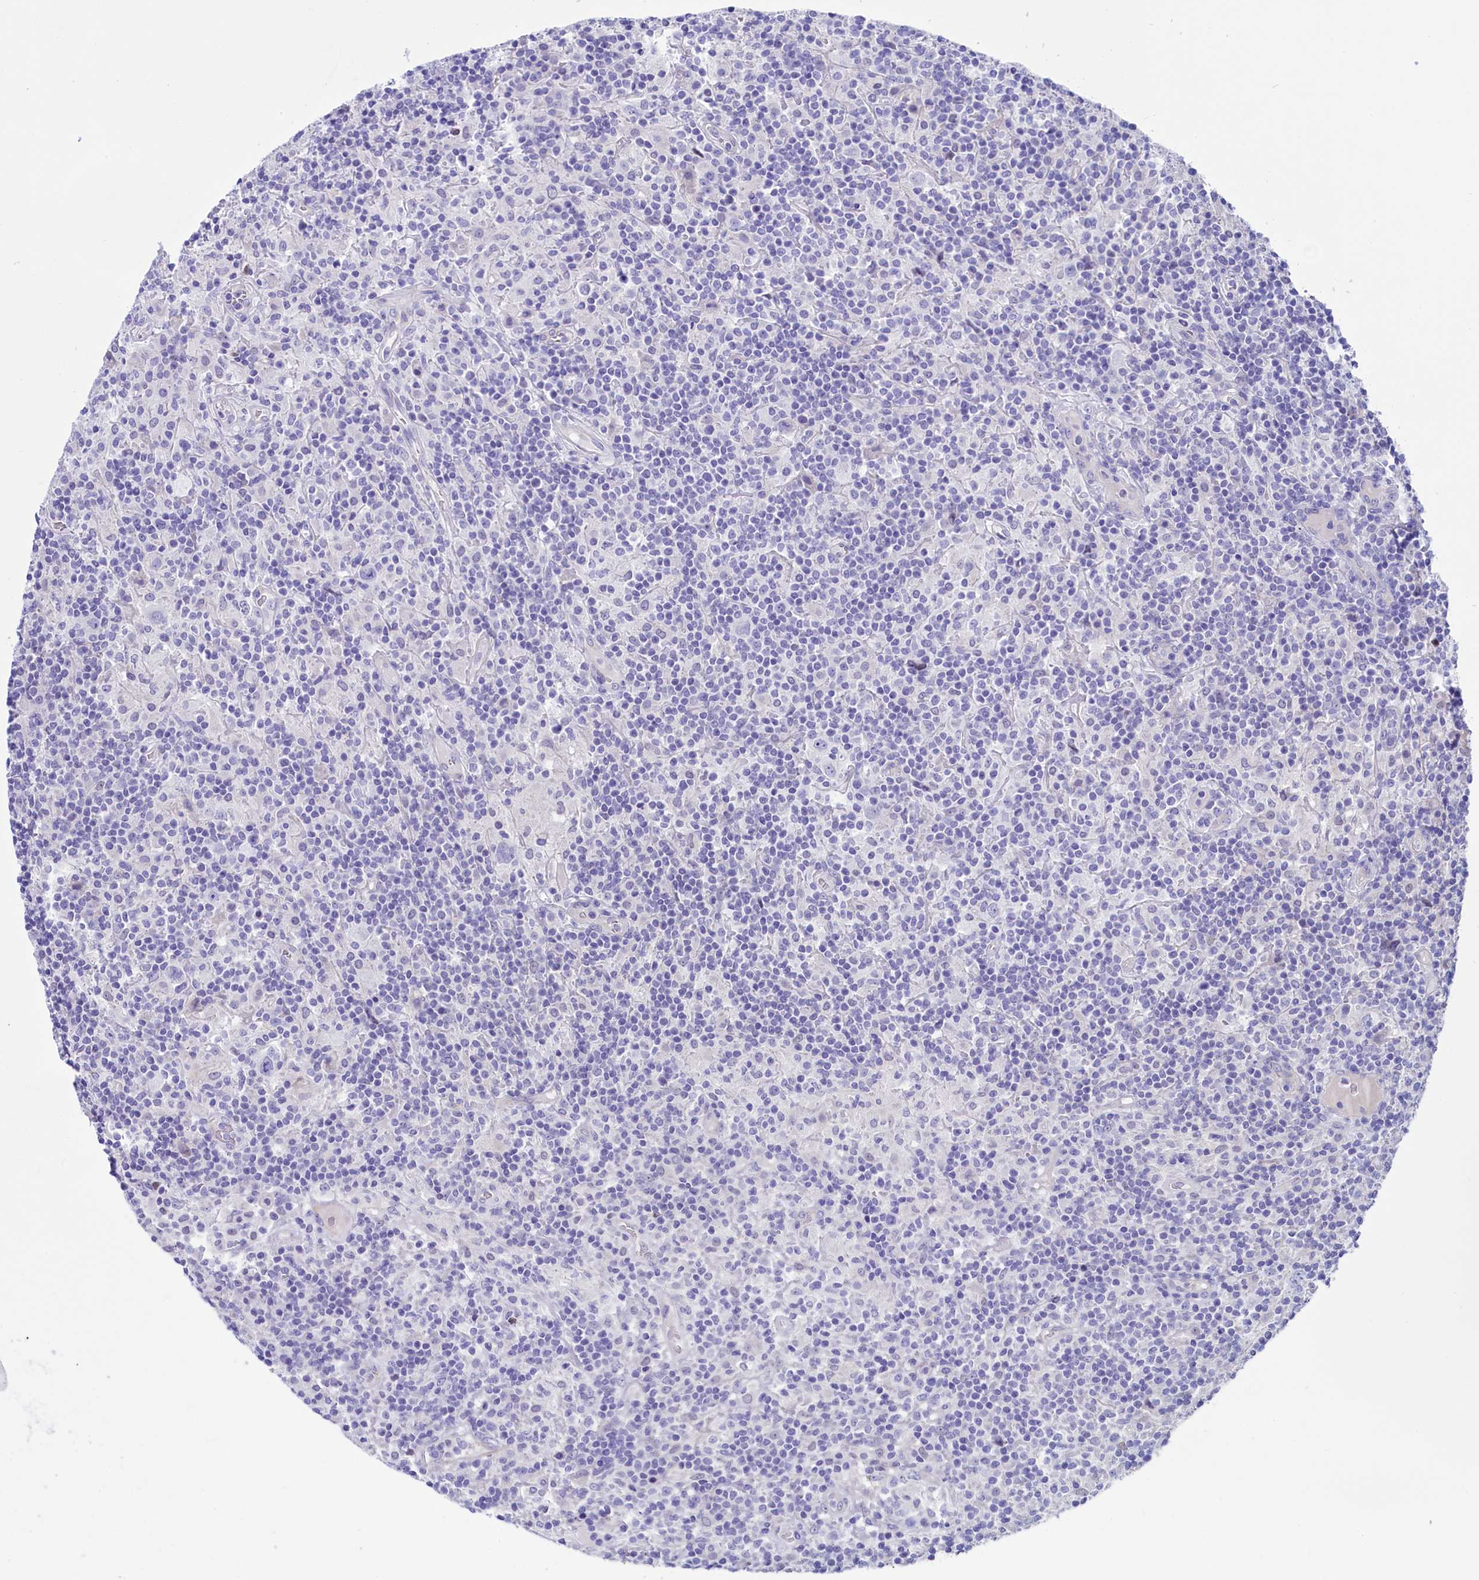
{"staining": {"intensity": "negative", "quantity": "none", "location": "none"}, "tissue": "lymphoma", "cell_type": "Tumor cells", "image_type": "cancer", "snomed": [{"axis": "morphology", "description": "Hodgkin's disease, NOS"}, {"axis": "topography", "description": "Lymph node"}], "caption": "This micrograph is of lymphoma stained with immunohistochemistry to label a protein in brown with the nuclei are counter-stained blue. There is no expression in tumor cells. The staining is performed using DAB brown chromogen with nuclei counter-stained in using hematoxylin.", "gene": "PDILT", "patient": {"sex": "male", "age": 70}}